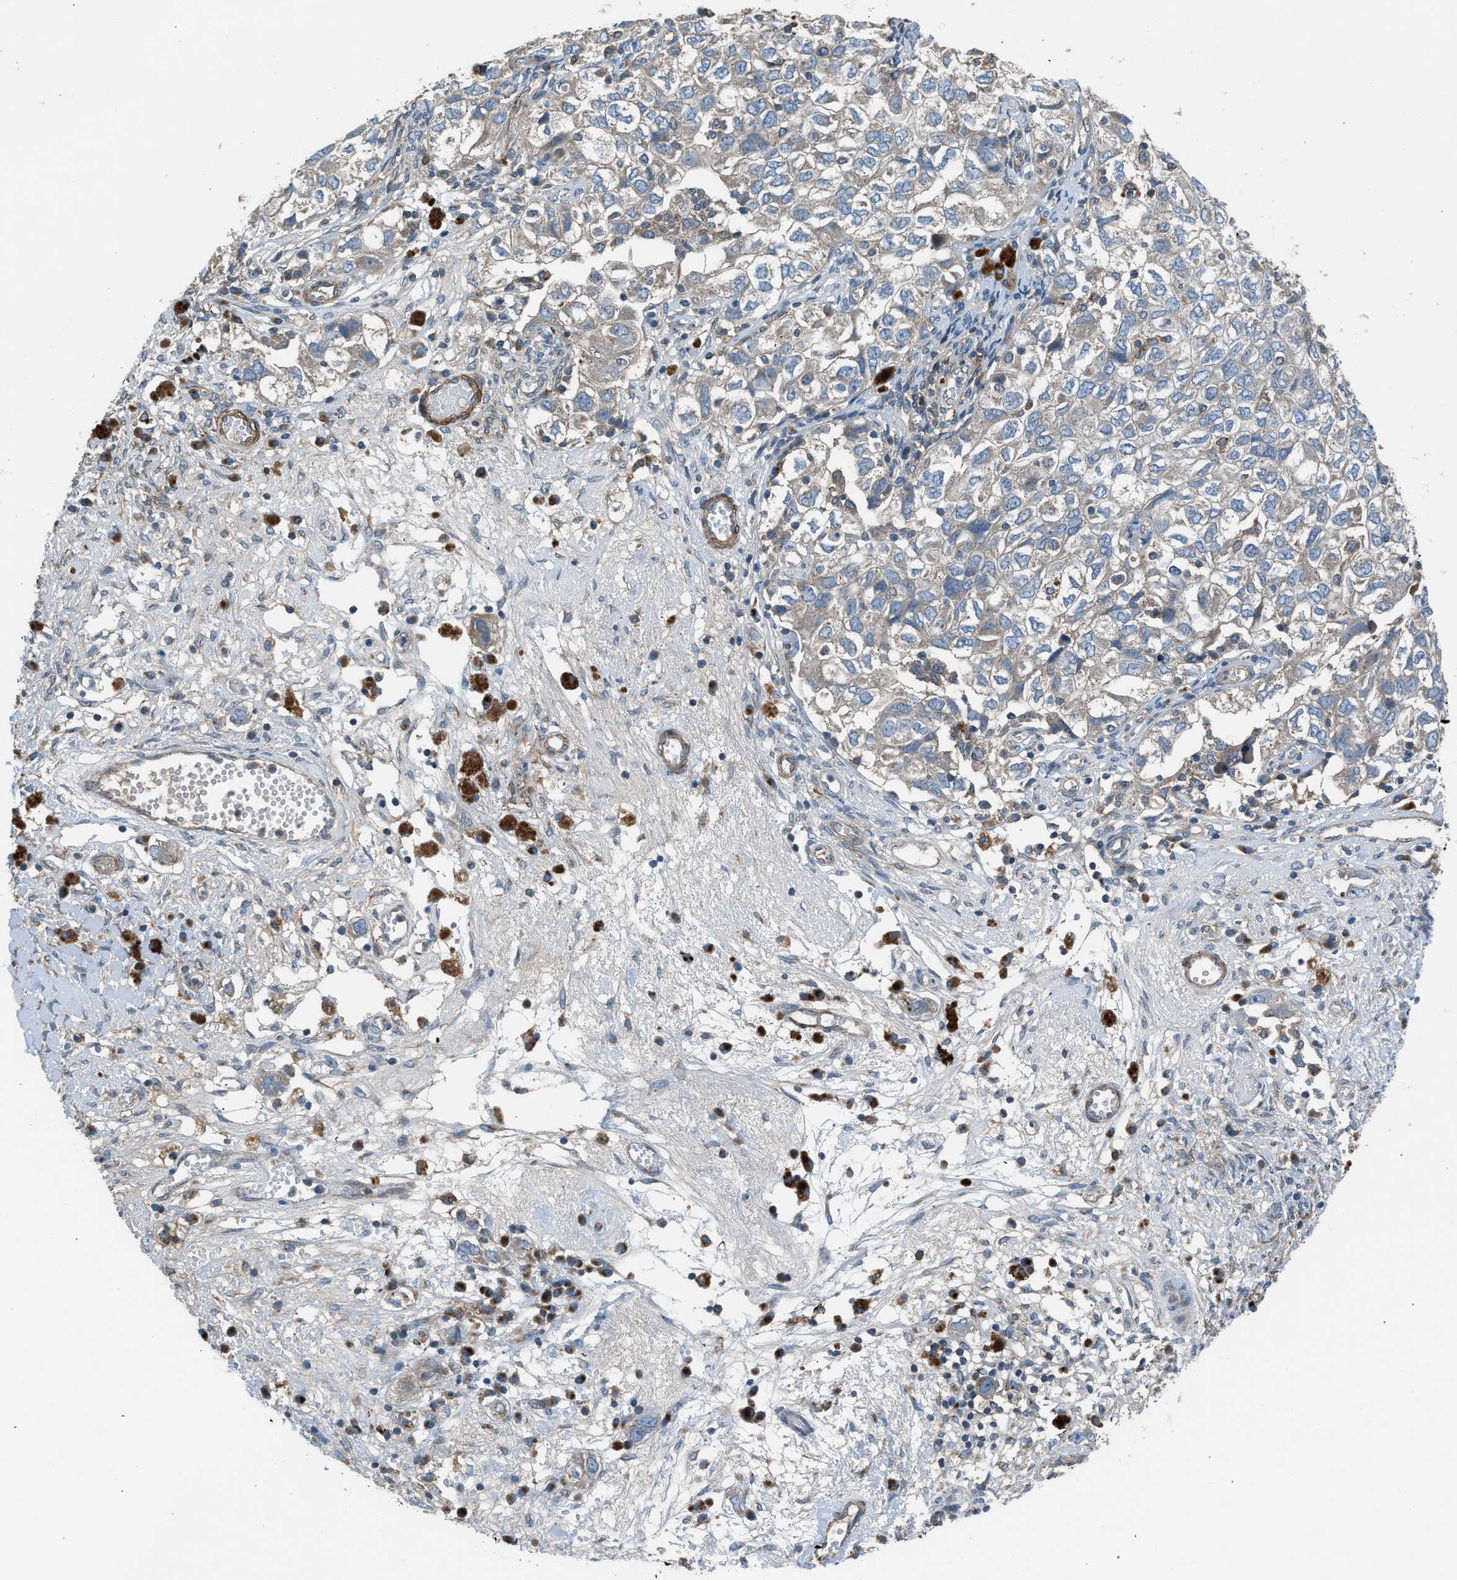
{"staining": {"intensity": "negative", "quantity": "none", "location": "none"}, "tissue": "ovarian cancer", "cell_type": "Tumor cells", "image_type": "cancer", "snomed": [{"axis": "morphology", "description": "Carcinoma, NOS"}, {"axis": "morphology", "description": "Cystadenocarcinoma, serous, NOS"}, {"axis": "topography", "description": "Ovary"}], "caption": "IHC micrograph of ovarian cancer (carcinoma) stained for a protein (brown), which exhibits no staining in tumor cells. Nuclei are stained in blue.", "gene": "LMBR1", "patient": {"sex": "female", "age": 69}}